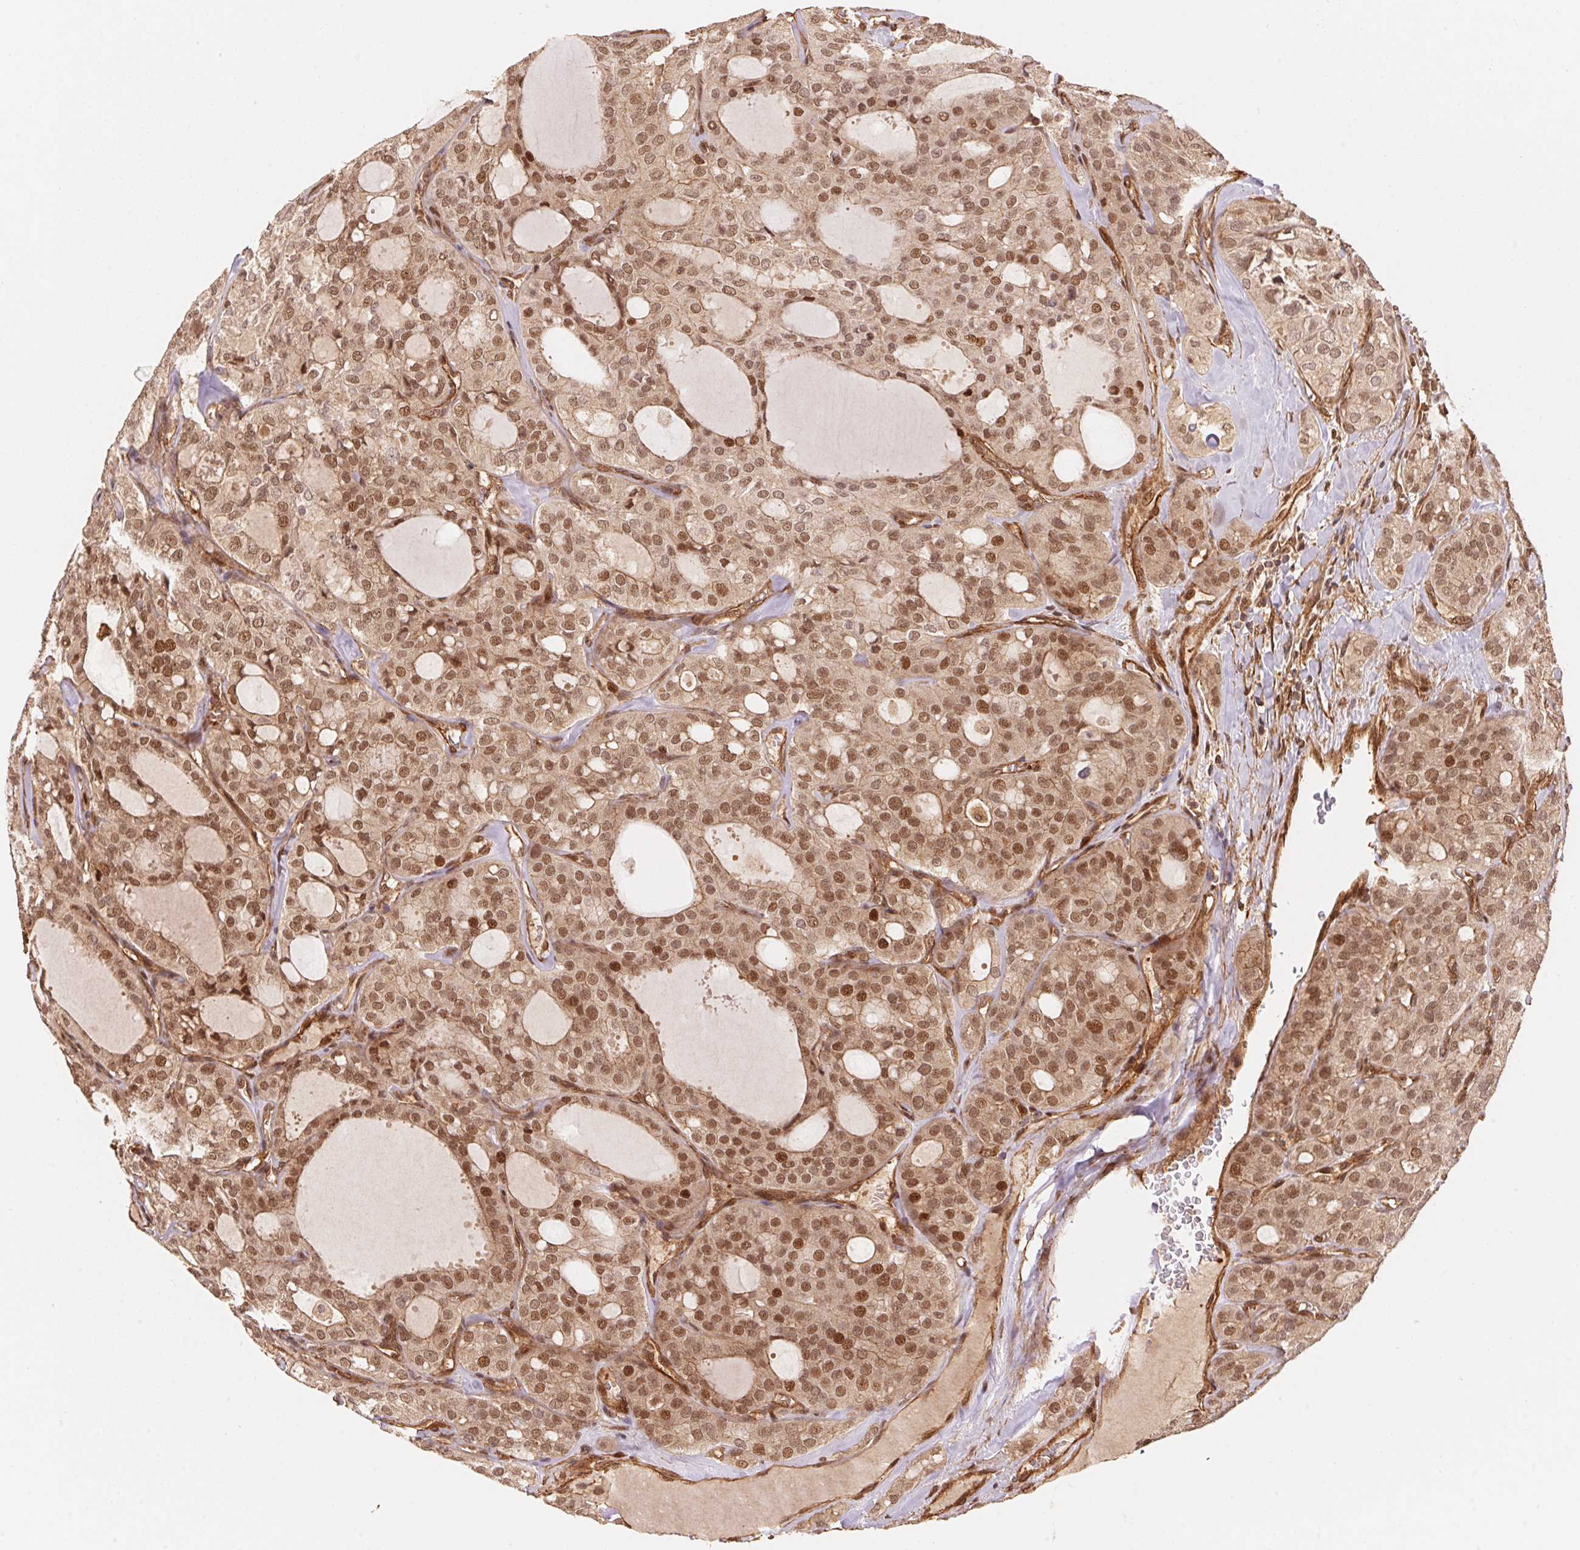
{"staining": {"intensity": "moderate", "quantity": ">75%", "location": "nuclear"}, "tissue": "thyroid cancer", "cell_type": "Tumor cells", "image_type": "cancer", "snomed": [{"axis": "morphology", "description": "Follicular adenoma carcinoma, NOS"}, {"axis": "topography", "description": "Thyroid gland"}], "caption": "Immunohistochemistry (IHC) of human thyroid cancer reveals medium levels of moderate nuclear positivity in about >75% of tumor cells.", "gene": "TNIP2", "patient": {"sex": "male", "age": 75}}